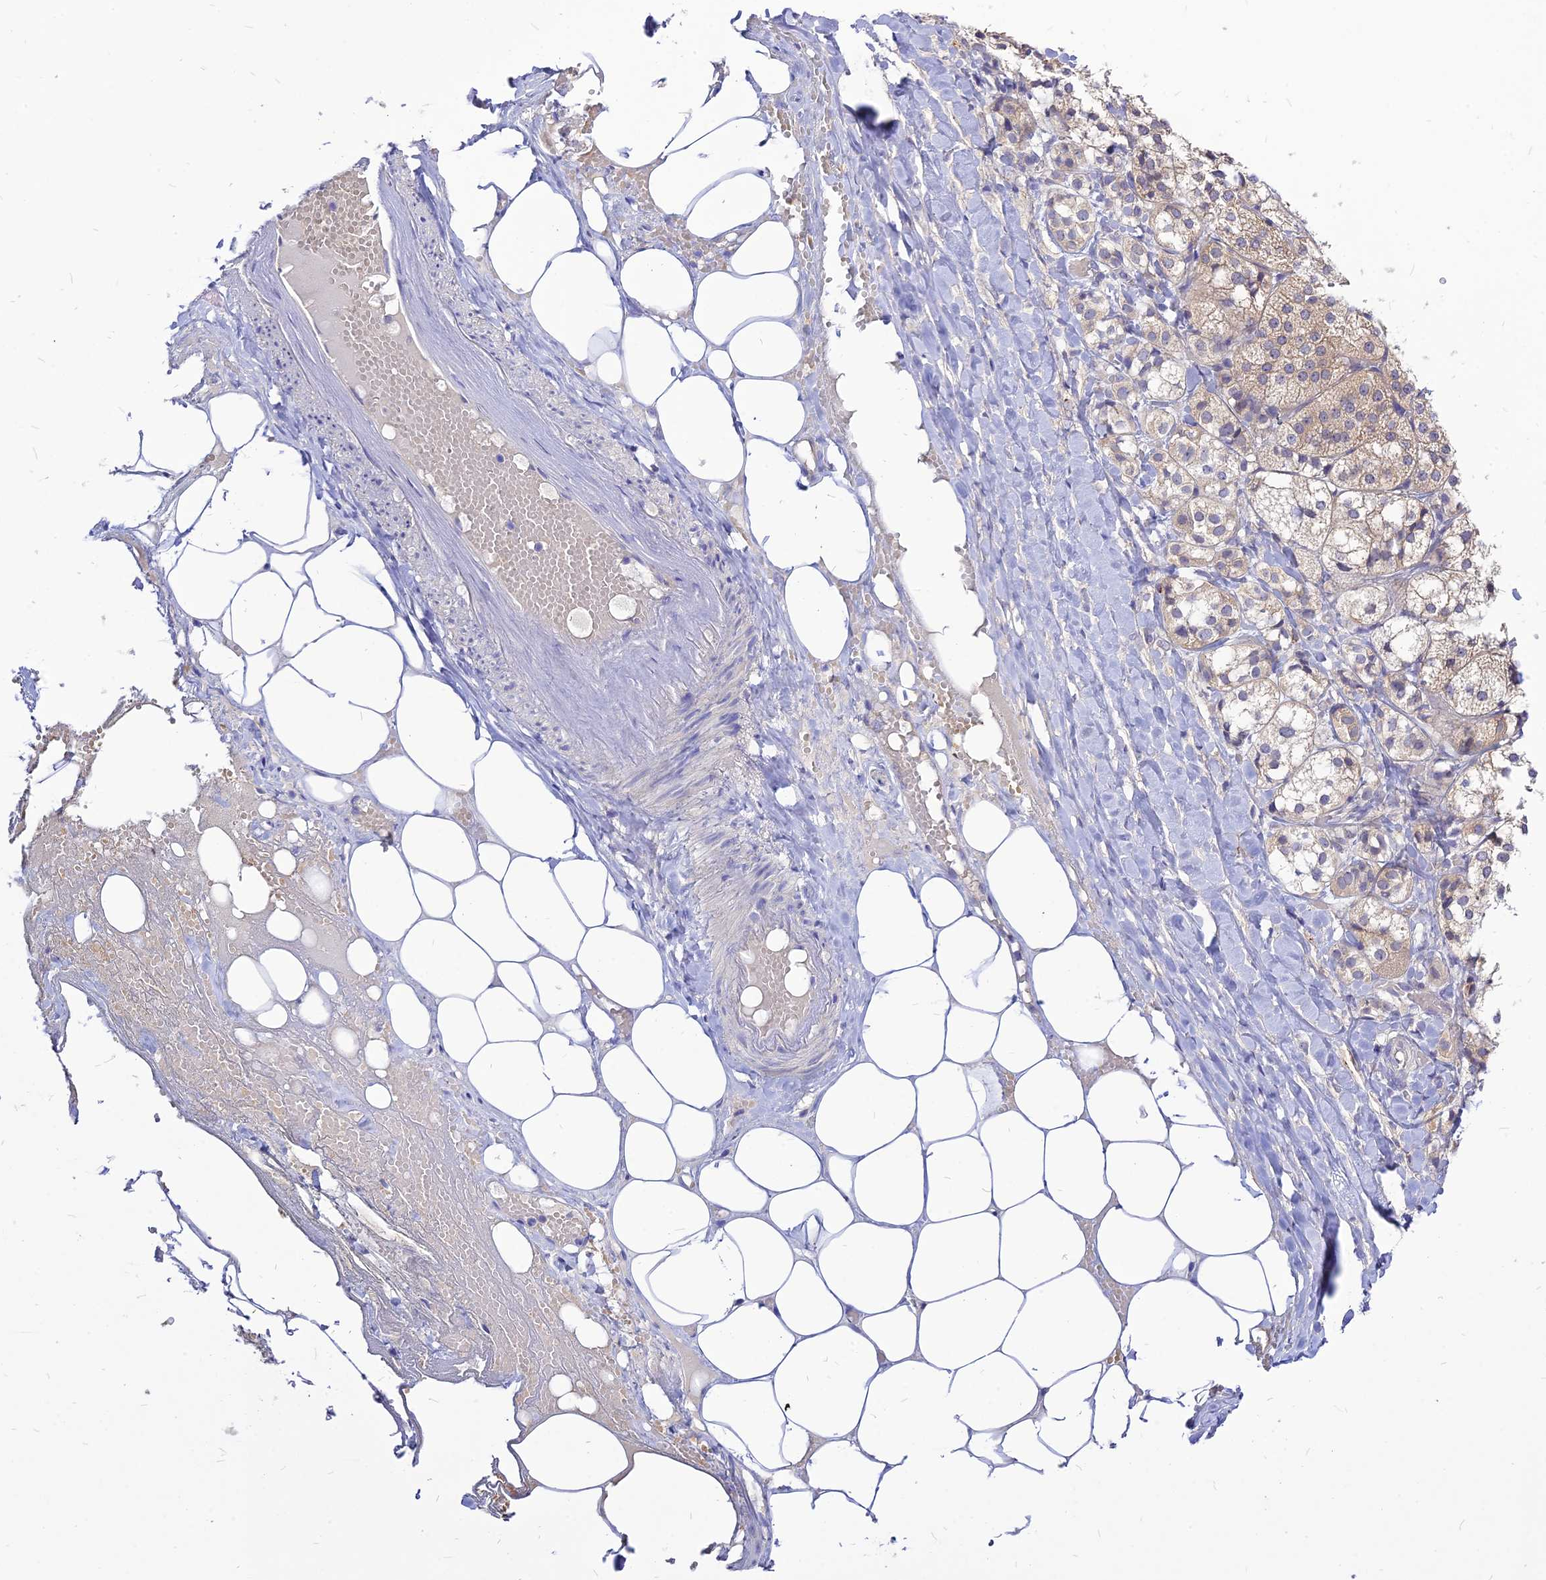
{"staining": {"intensity": "moderate", "quantity": "<25%", "location": "cytoplasmic/membranous"}, "tissue": "adrenal gland", "cell_type": "Glandular cells", "image_type": "normal", "snomed": [{"axis": "morphology", "description": "Normal tissue, NOS"}, {"axis": "topography", "description": "Adrenal gland"}], "caption": "An IHC photomicrograph of benign tissue is shown. Protein staining in brown labels moderate cytoplasmic/membranous positivity in adrenal gland within glandular cells.", "gene": "CZIB", "patient": {"sex": "female", "age": 61}}